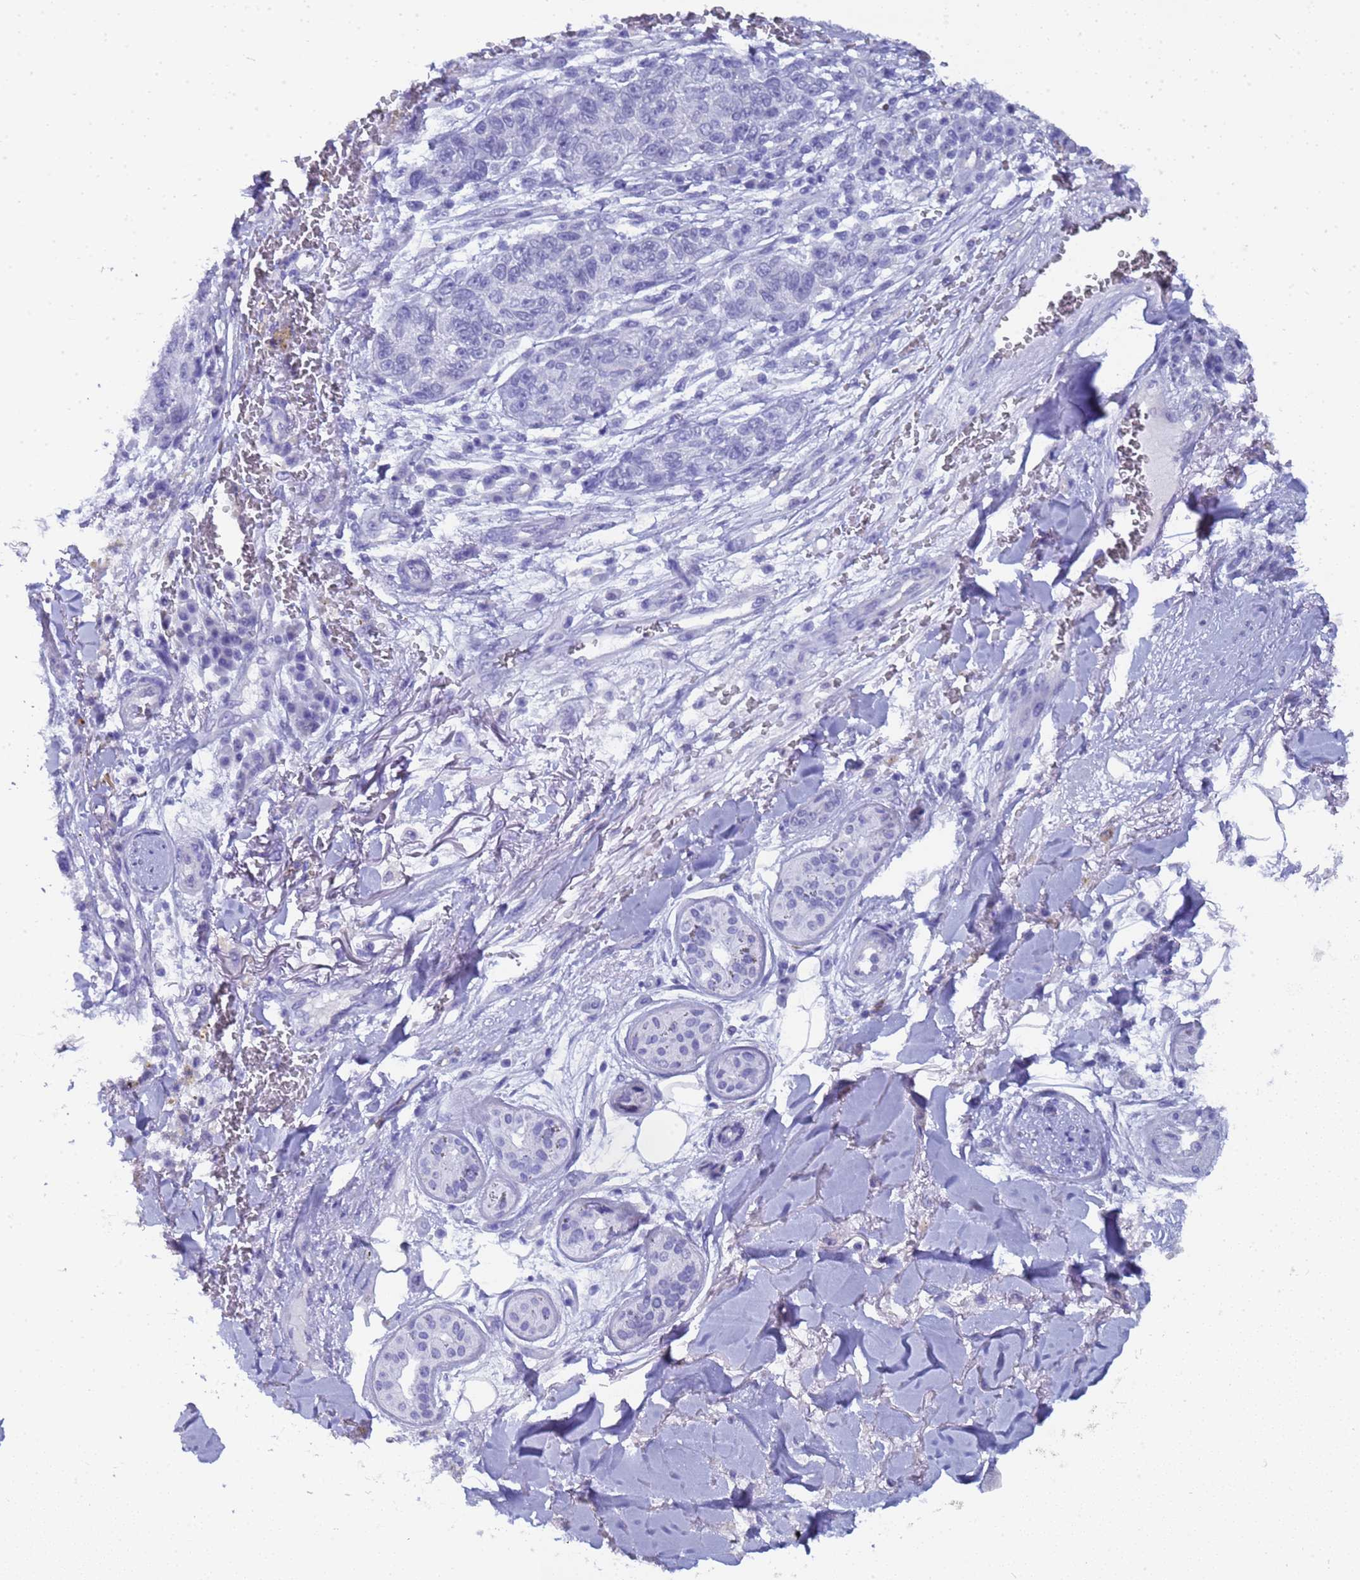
{"staining": {"intensity": "negative", "quantity": "none", "location": "none"}, "tissue": "melanoma", "cell_type": "Tumor cells", "image_type": "cancer", "snomed": [{"axis": "morphology", "description": "Normal tissue, NOS"}, {"axis": "morphology", "description": "Malignant melanoma, NOS"}, {"axis": "topography", "description": "Skin"}], "caption": "This photomicrograph is of melanoma stained with IHC to label a protein in brown with the nuclei are counter-stained blue. There is no staining in tumor cells.", "gene": "CTRC", "patient": {"sex": "female", "age": 96}}